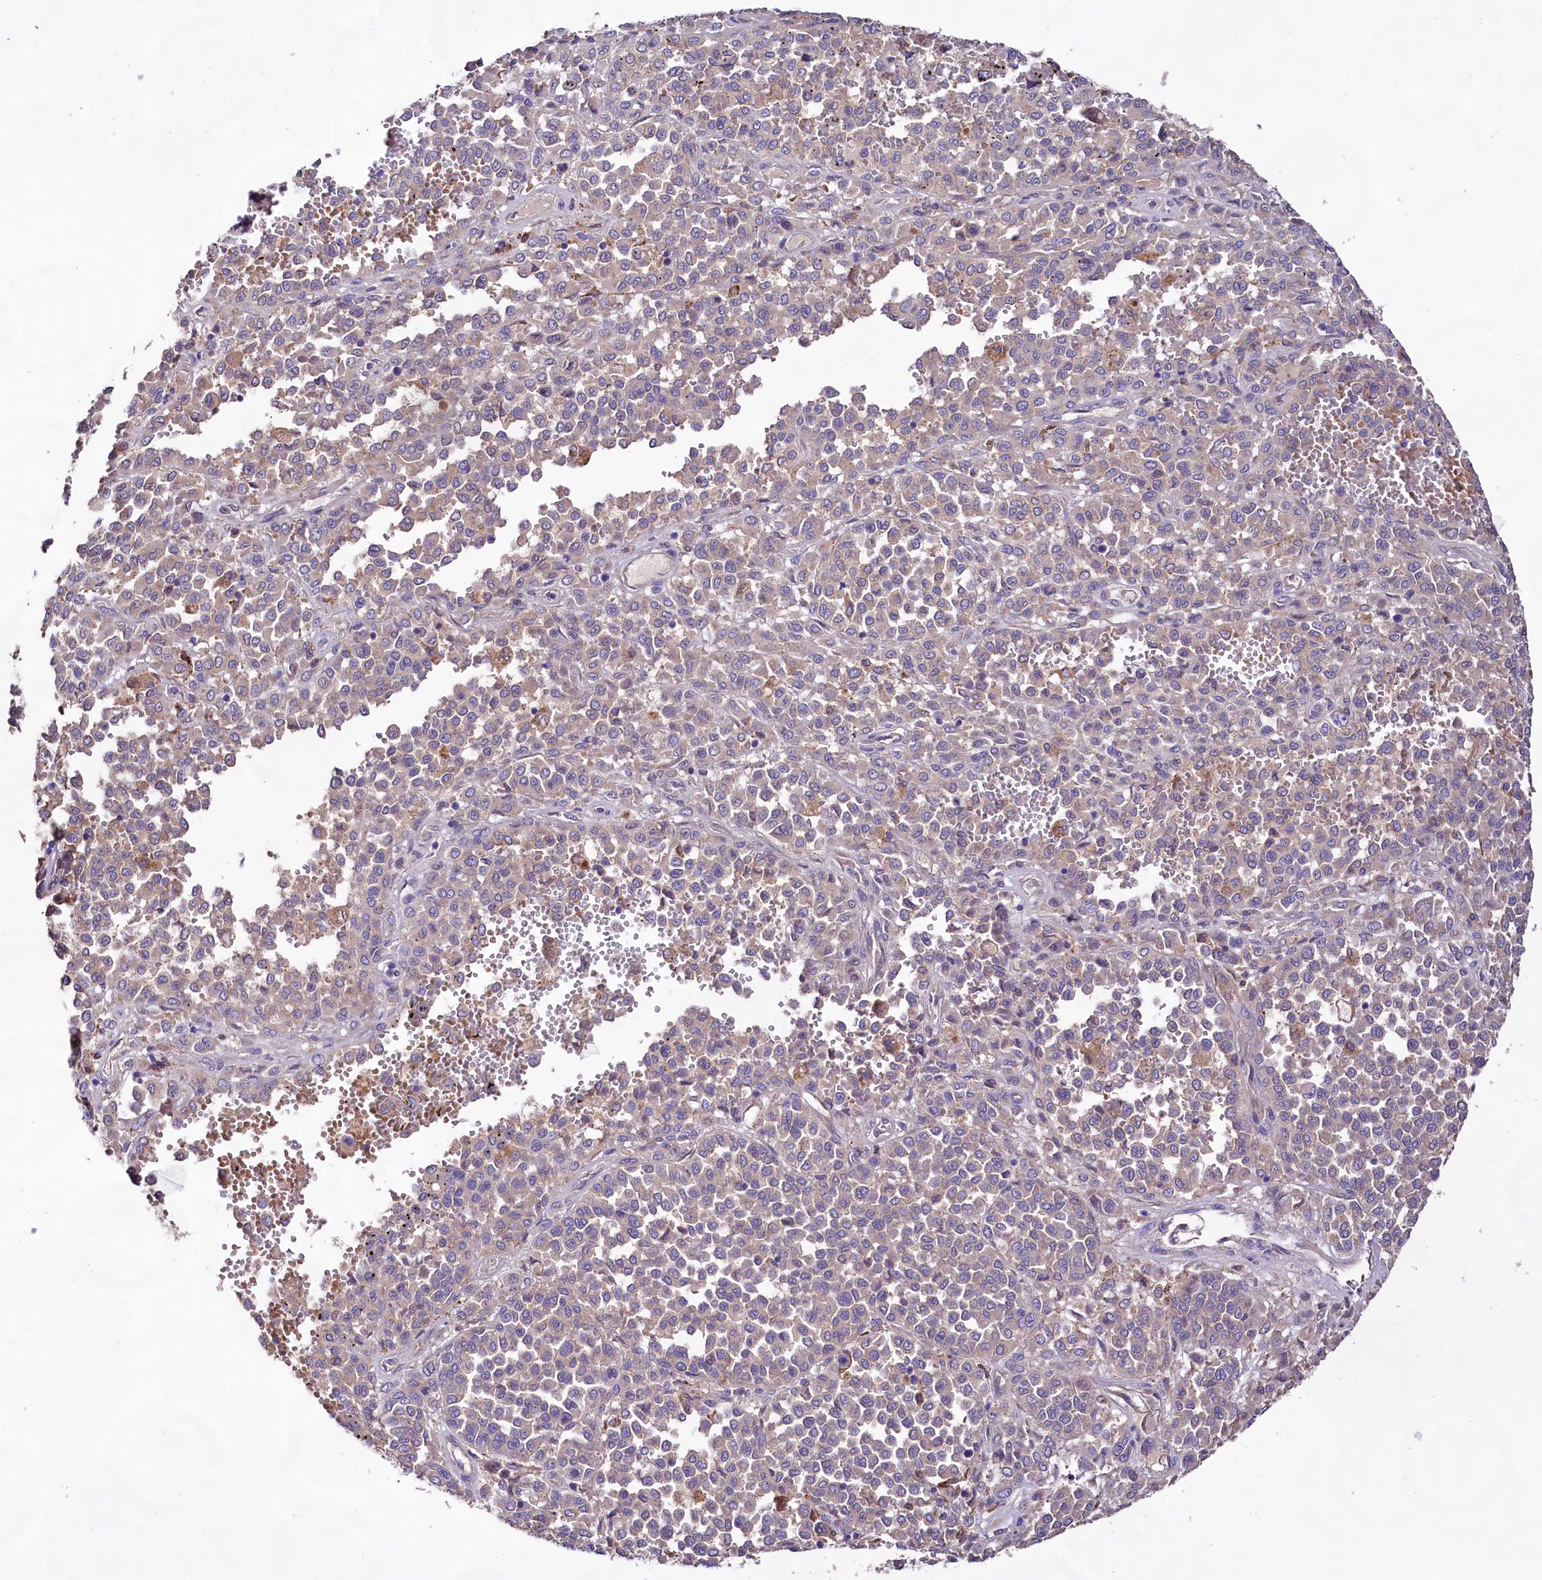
{"staining": {"intensity": "negative", "quantity": "none", "location": "none"}, "tissue": "melanoma", "cell_type": "Tumor cells", "image_type": "cancer", "snomed": [{"axis": "morphology", "description": "Malignant melanoma, Metastatic site"}, {"axis": "topography", "description": "Pancreas"}], "caption": "Tumor cells are negative for brown protein staining in malignant melanoma (metastatic site). (DAB (3,3'-diaminobenzidine) immunohistochemistry (IHC), high magnification).", "gene": "DMXL2", "patient": {"sex": "female", "age": 30}}